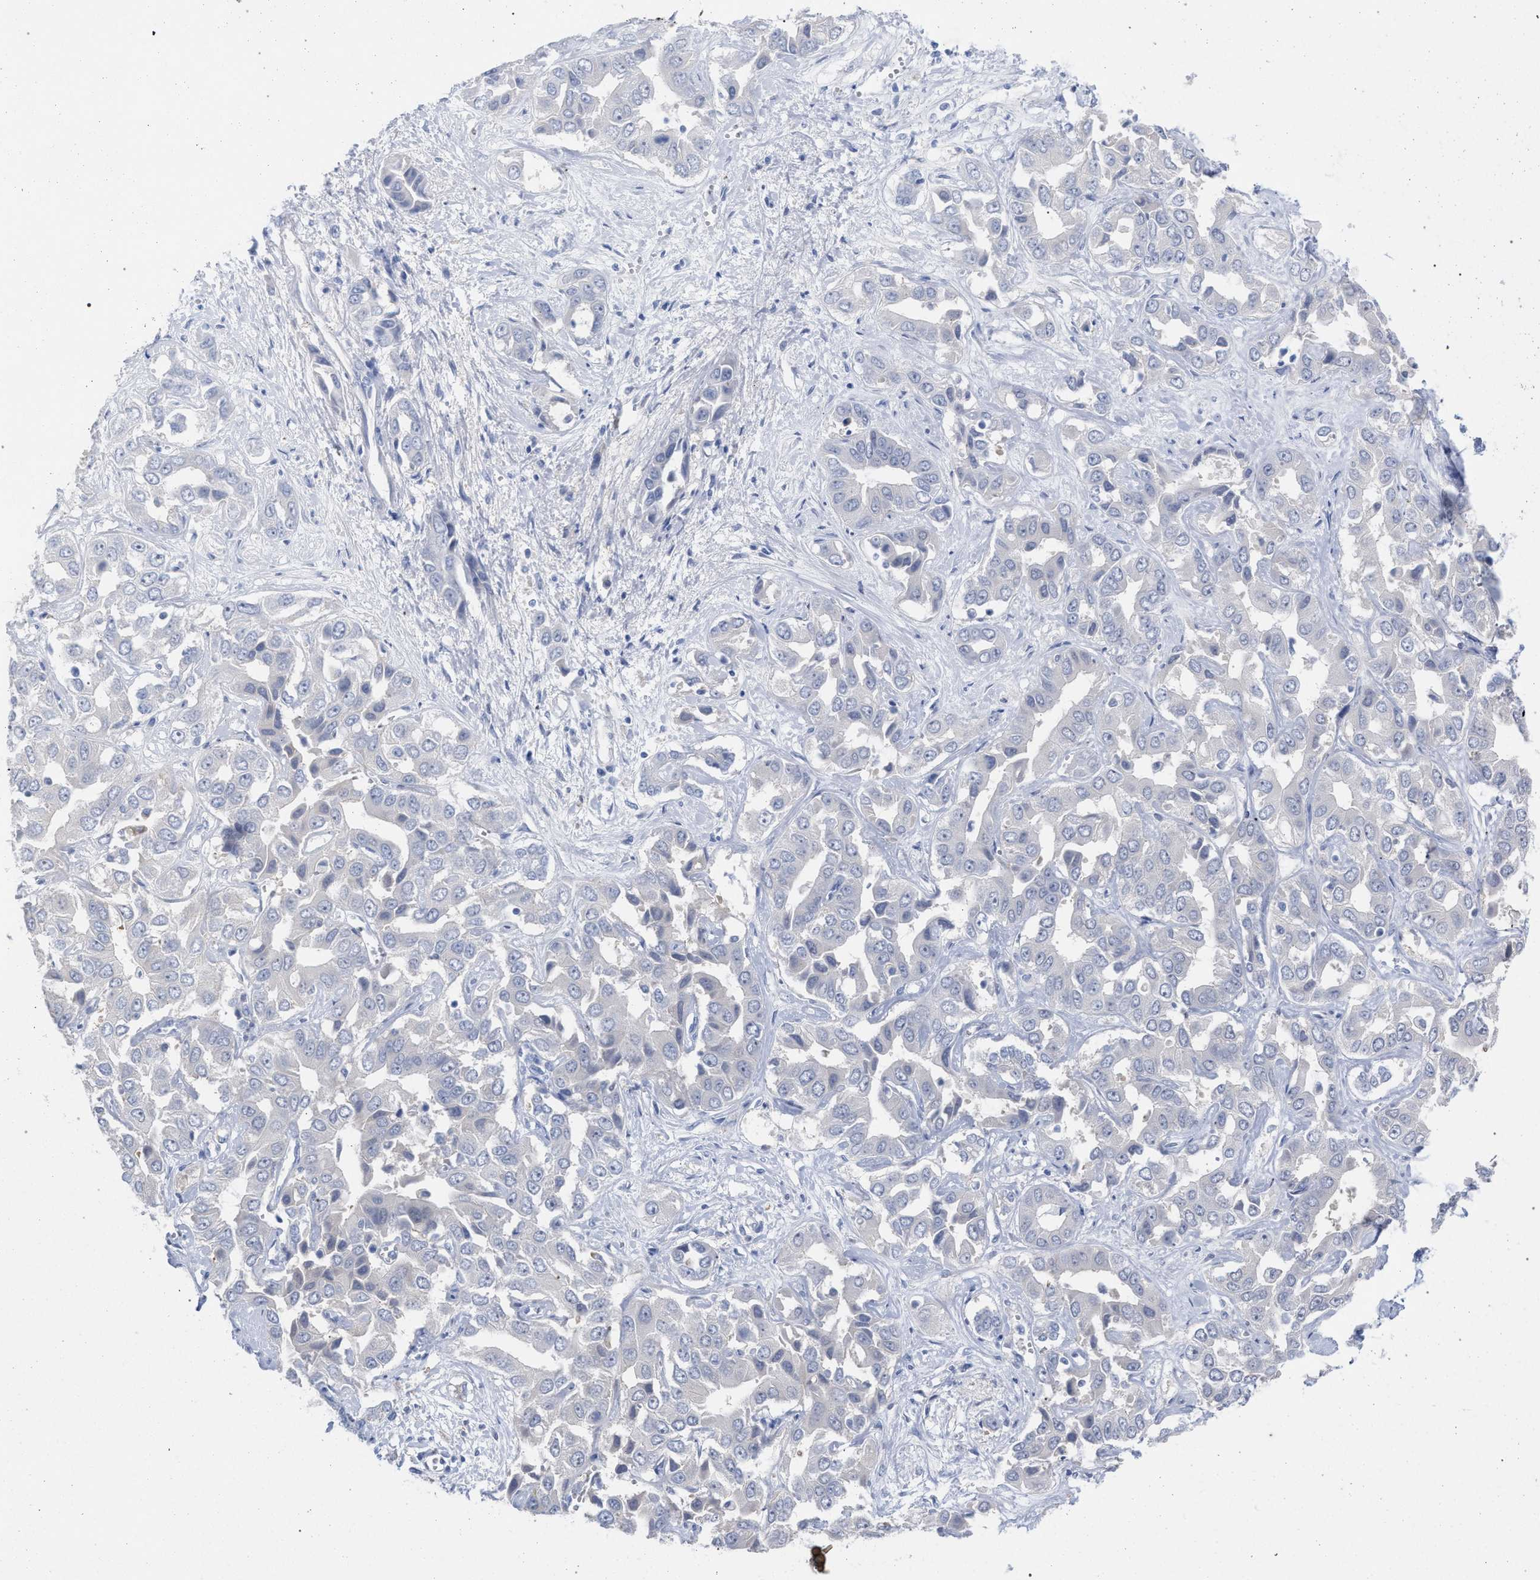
{"staining": {"intensity": "negative", "quantity": "none", "location": "none"}, "tissue": "liver cancer", "cell_type": "Tumor cells", "image_type": "cancer", "snomed": [{"axis": "morphology", "description": "Cholangiocarcinoma"}, {"axis": "topography", "description": "Liver"}], "caption": "Histopathology image shows no significant protein staining in tumor cells of liver cancer (cholangiocarcinoma). (Immunohistochemistry (ihc), brightfield microscopy, high magnification).", "gene": "FHOD3", "patient": {"sex": "female", "age": 52}}